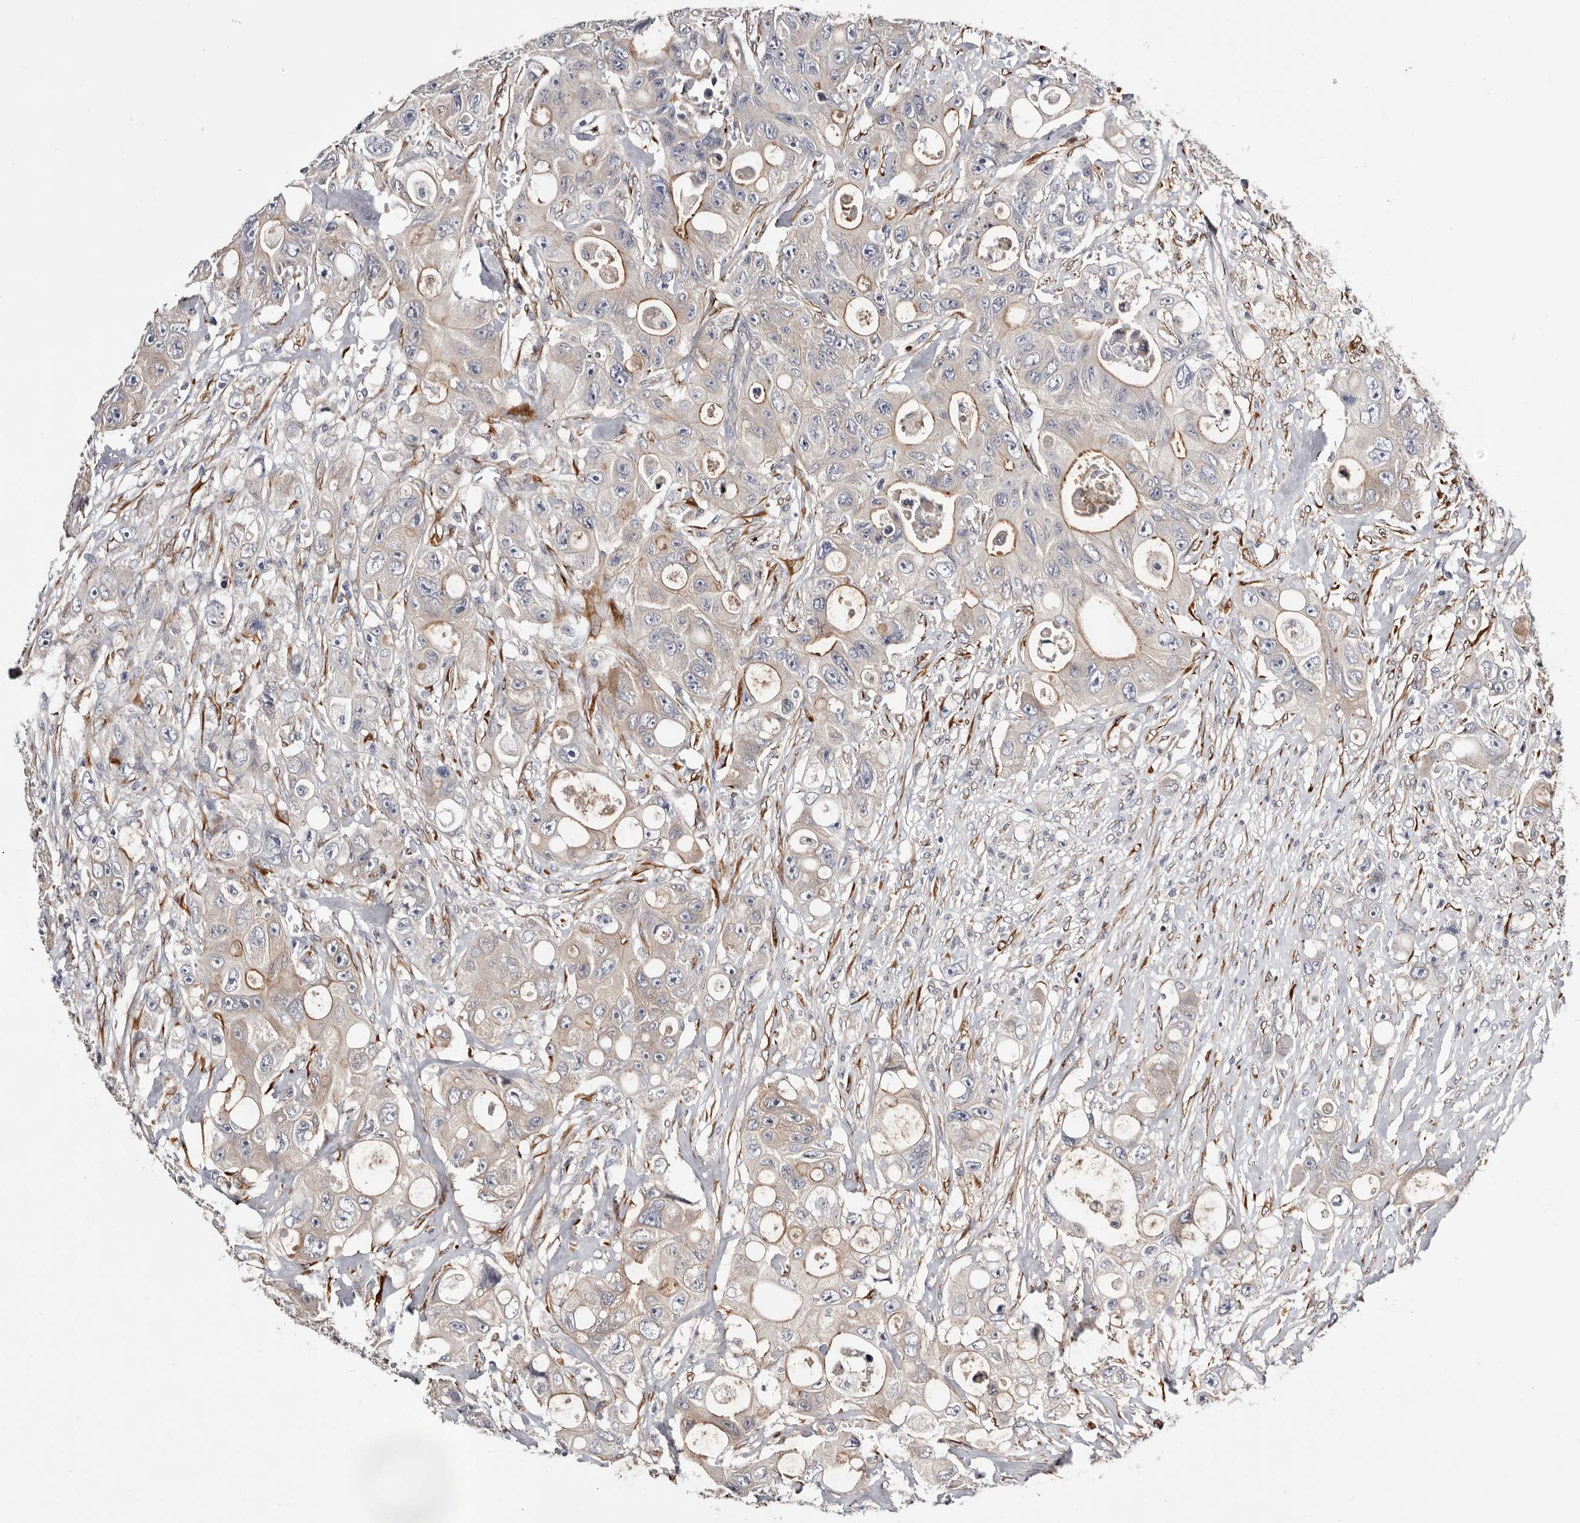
{"staining": {"intensity": "moderate", "quantity": "25%-75%", "location": "cytoplasmic/membranous"}, "tissue": "colorectal cancer", "cell_type": "Tumor cells", "image_type": "cancer", "snomed": [{"axis": "morphology", "description": "Adenocarcinoma, NOS"}, {"axis": "topography", "description": "Colon"}], "caption": "Immunohistochemical staining of colorectal cancer demonstrates medium levels of moderate cytoplasmic/membranous staining in about 25%-75% of tumor cells.", "gene": "USH1C", "patient": {"sex": "female", "age": 46}}